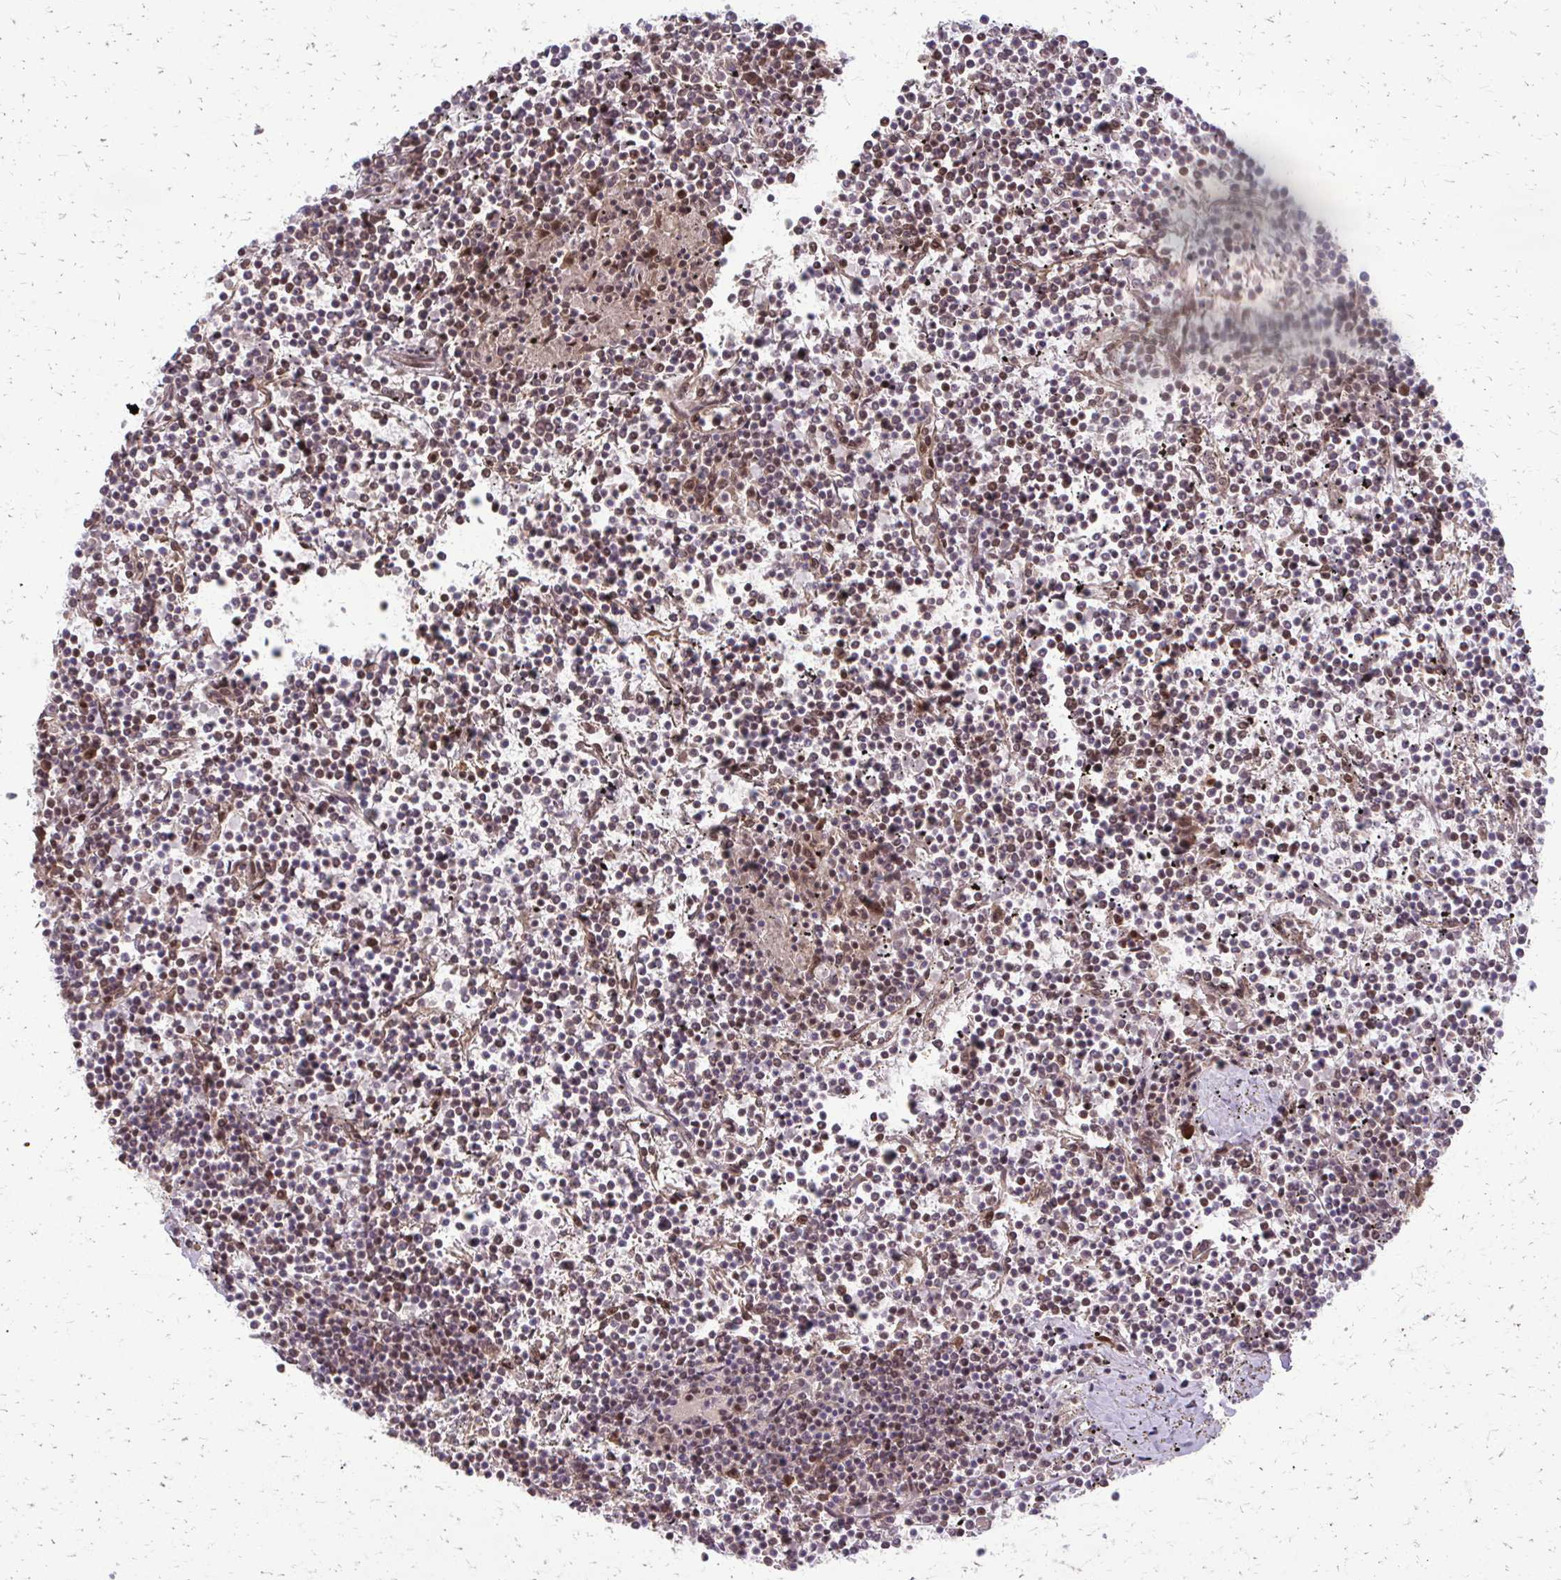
{"staining": {"intensity": "moderate", "quantity": "25%-75%", "location": "nuclear"}, "tissue": "lymphoma", "cell_type": "Tumor cells", "image_type": "cancer", "snomed": [{"axis": "morphology", "description": "Malignant lymphoma, non-Hodgkin's type, Low grade"}, {"axis": "topography", "description": "Spleen"}], "caption": "Immunohistochemical staining of human low-grade malignant lymphoma, non-Hodgkin's type reveals medium levels of moderate nuclear protein staining in about 25%-75% of tumor cells.", "gene": "SS18", "patient": {"sex": "female", "age": 19}}